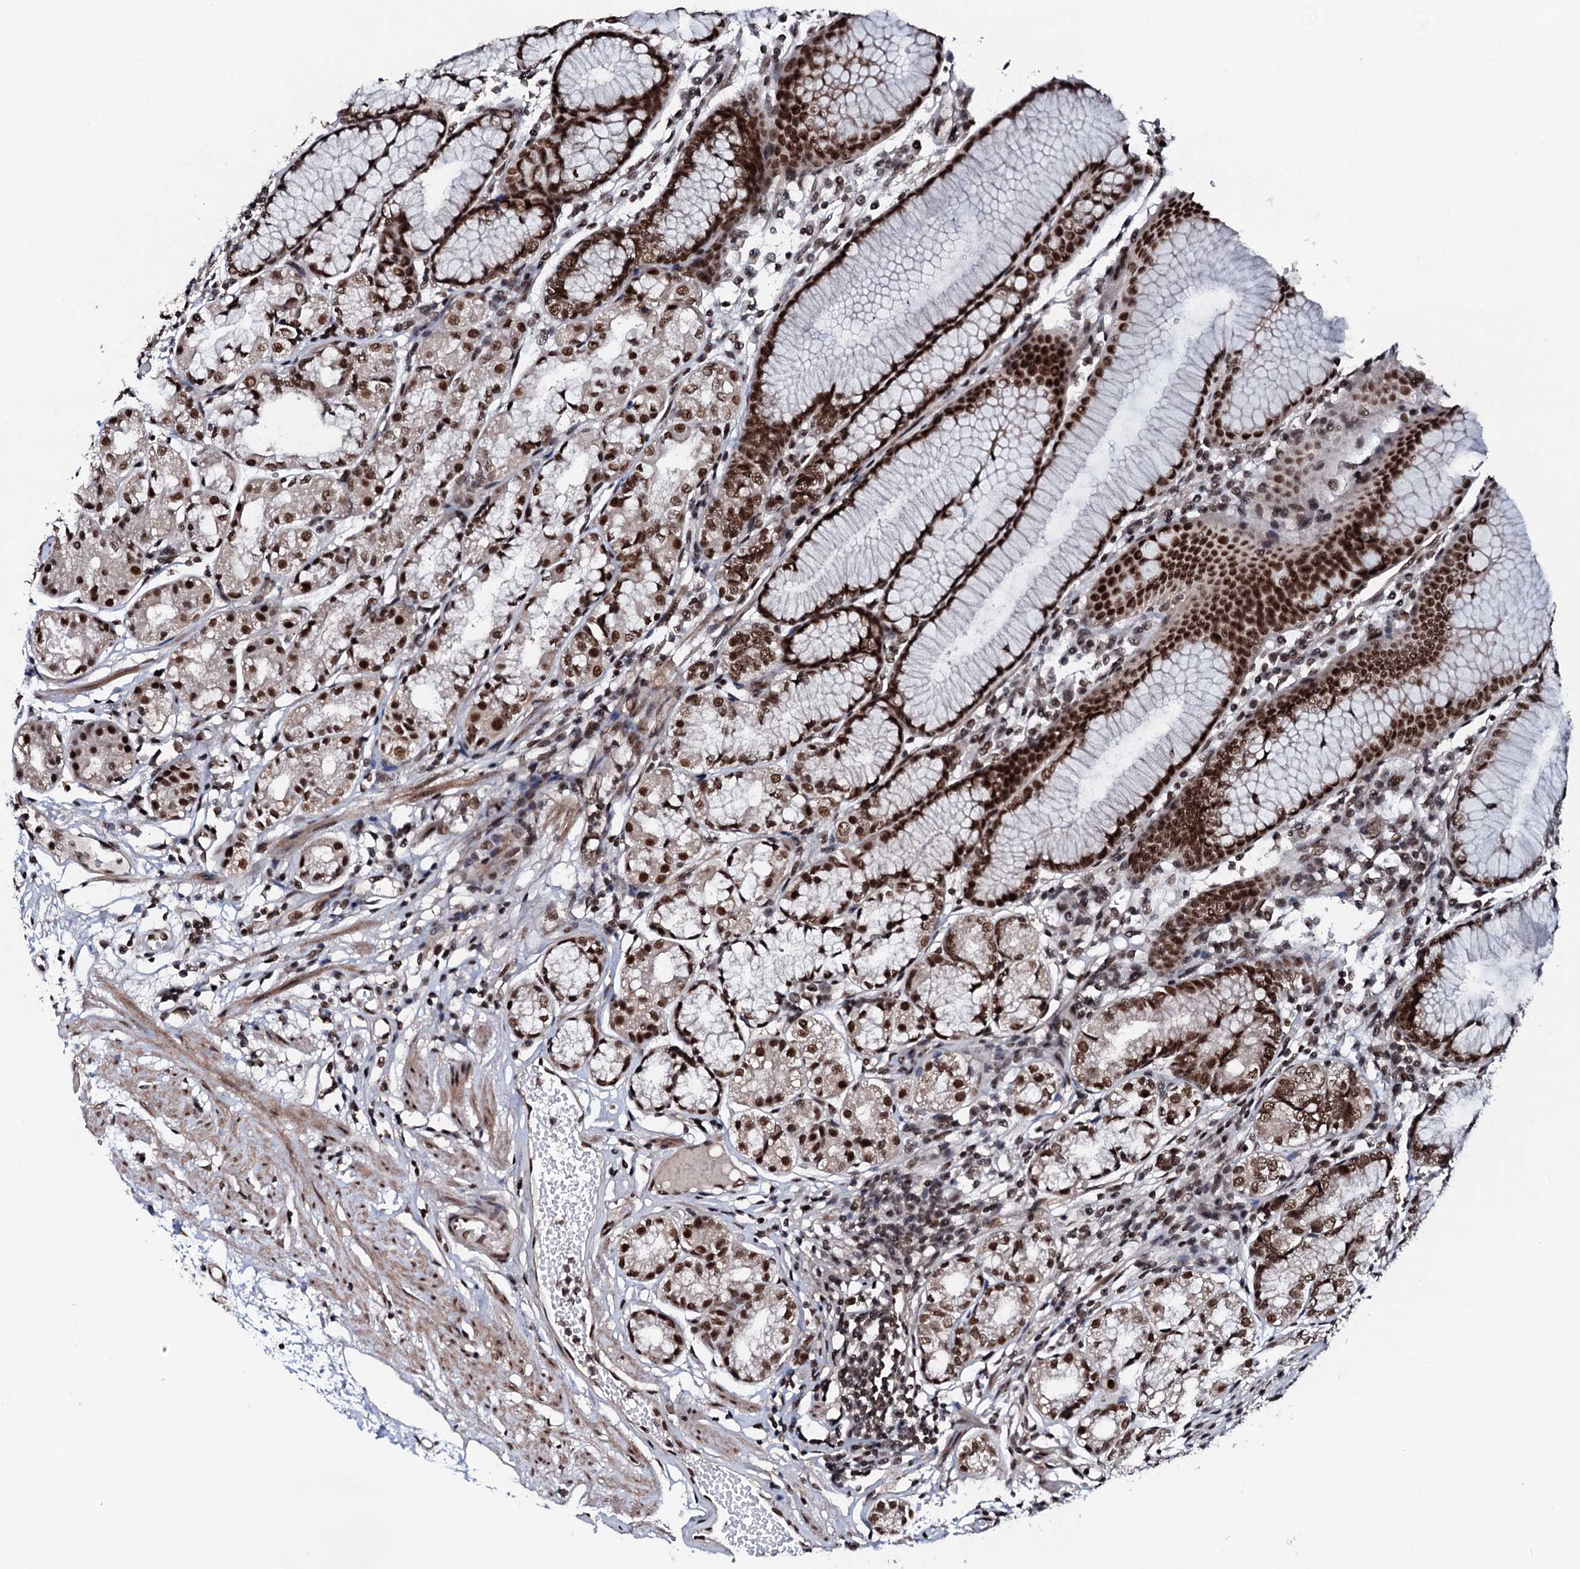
{"staining": {"intensity": "strong", "quantity": ">75%", "location": "nuclear"}, "tissue": "stomach", "cell_type": "Glandular cells", "image_type": "normal", "snomed": [{"axis": "morphology", "description": "Normal tissue, NOS"}, {"axis": "topography", "description": "Stomach"}], "caption": "Immunohistochemical staining of normal stomach demonstrates strong nuclear protein staining in approximately >75% of glandular cells.", "gene": "PRPF18", "patient": {"sex": "female", "age": 57}}